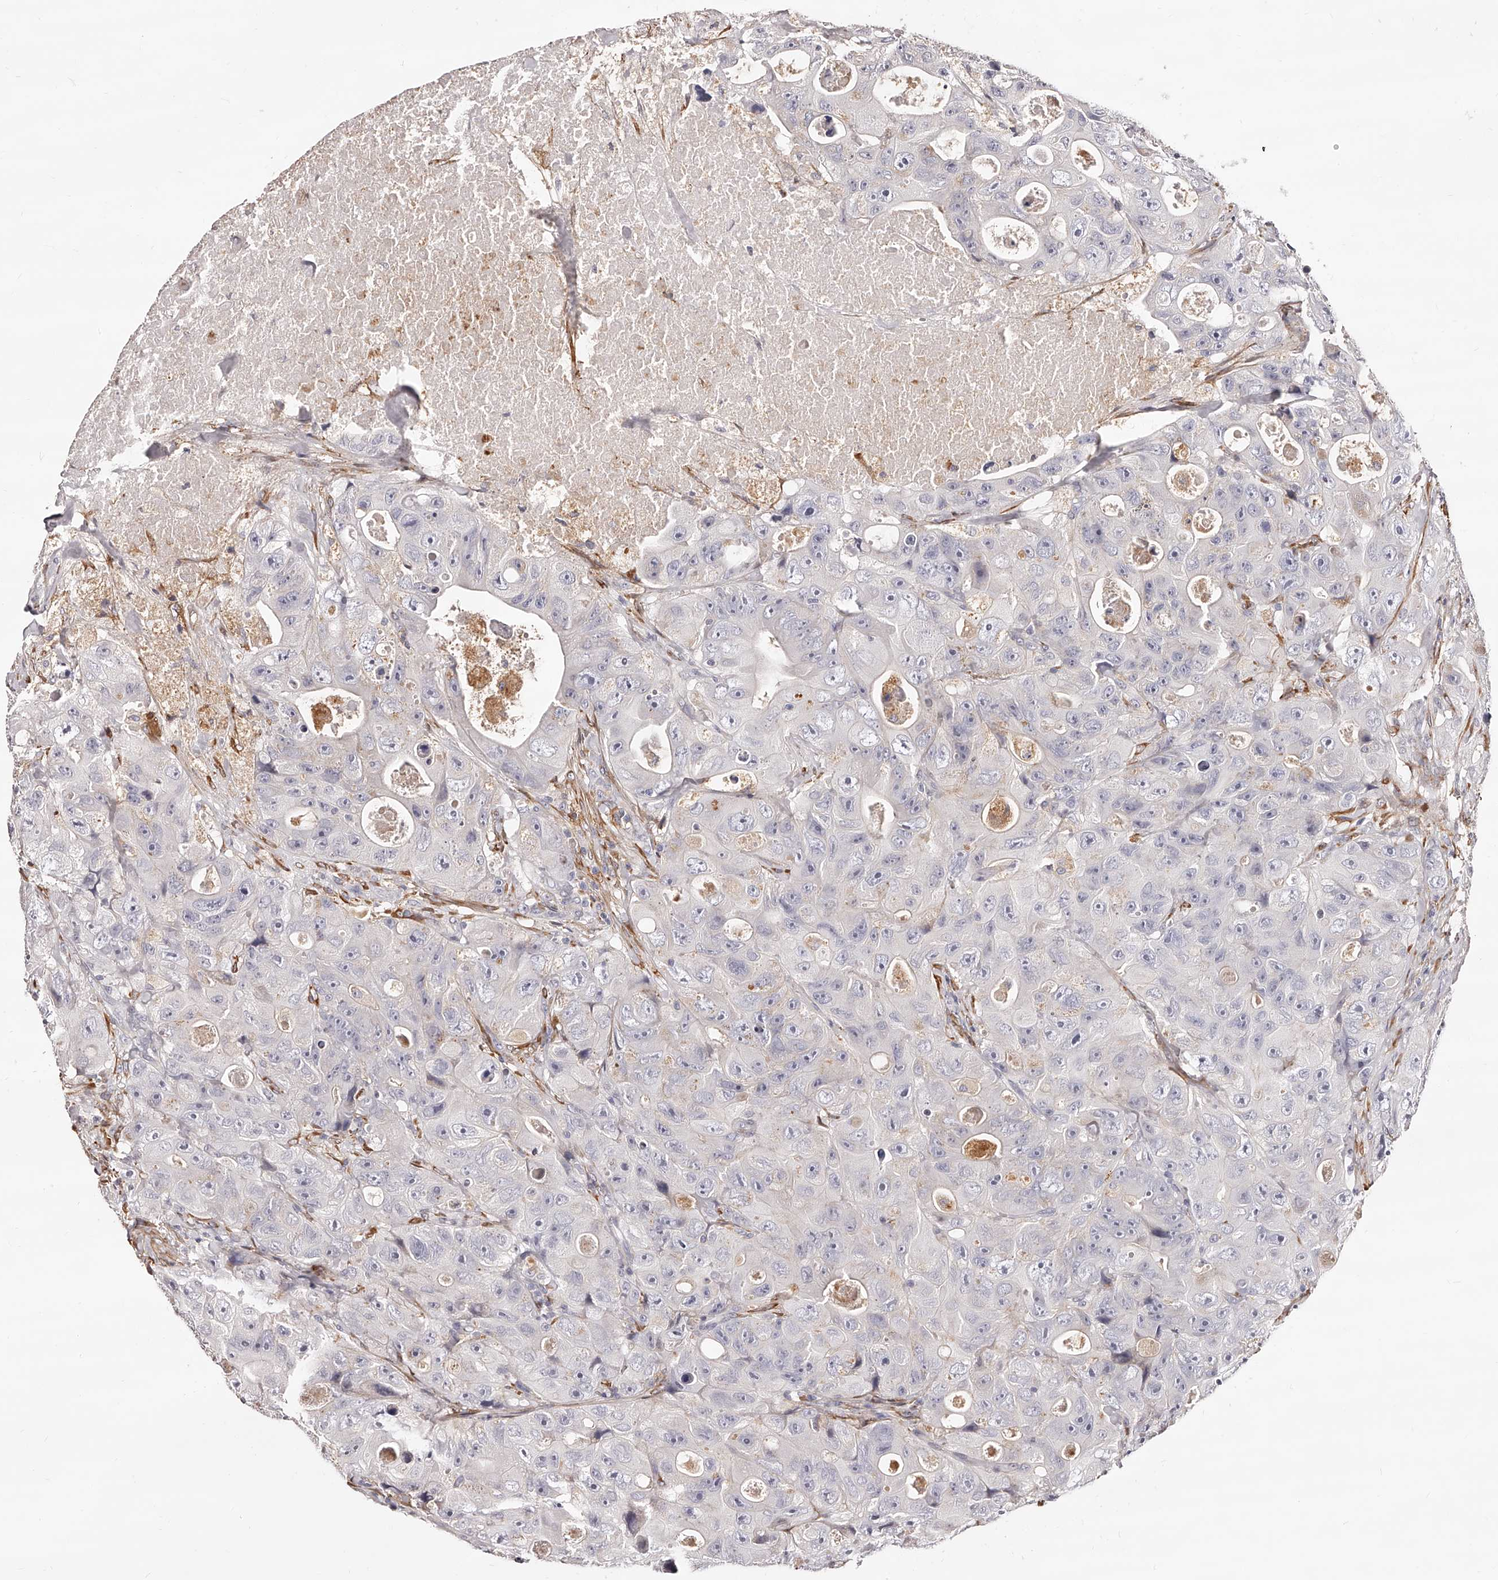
{"staining": {"intensity": "negative", "quantity": "none", "location": "none"}, "tissue": "colorectal cancer", "cell_type": "Tumor cells", "image_type": "cancer", "snomed": [{"axis": "morphology", "description": "Adenocarcinoma, NOS"}, {"axis": "topography", "description": "Colon"}], "caption": "There is no significant positivity in tumor cells of colorectal cancer.", "gene": "CD82", "patient": {"sex": "female", "age": 46}}